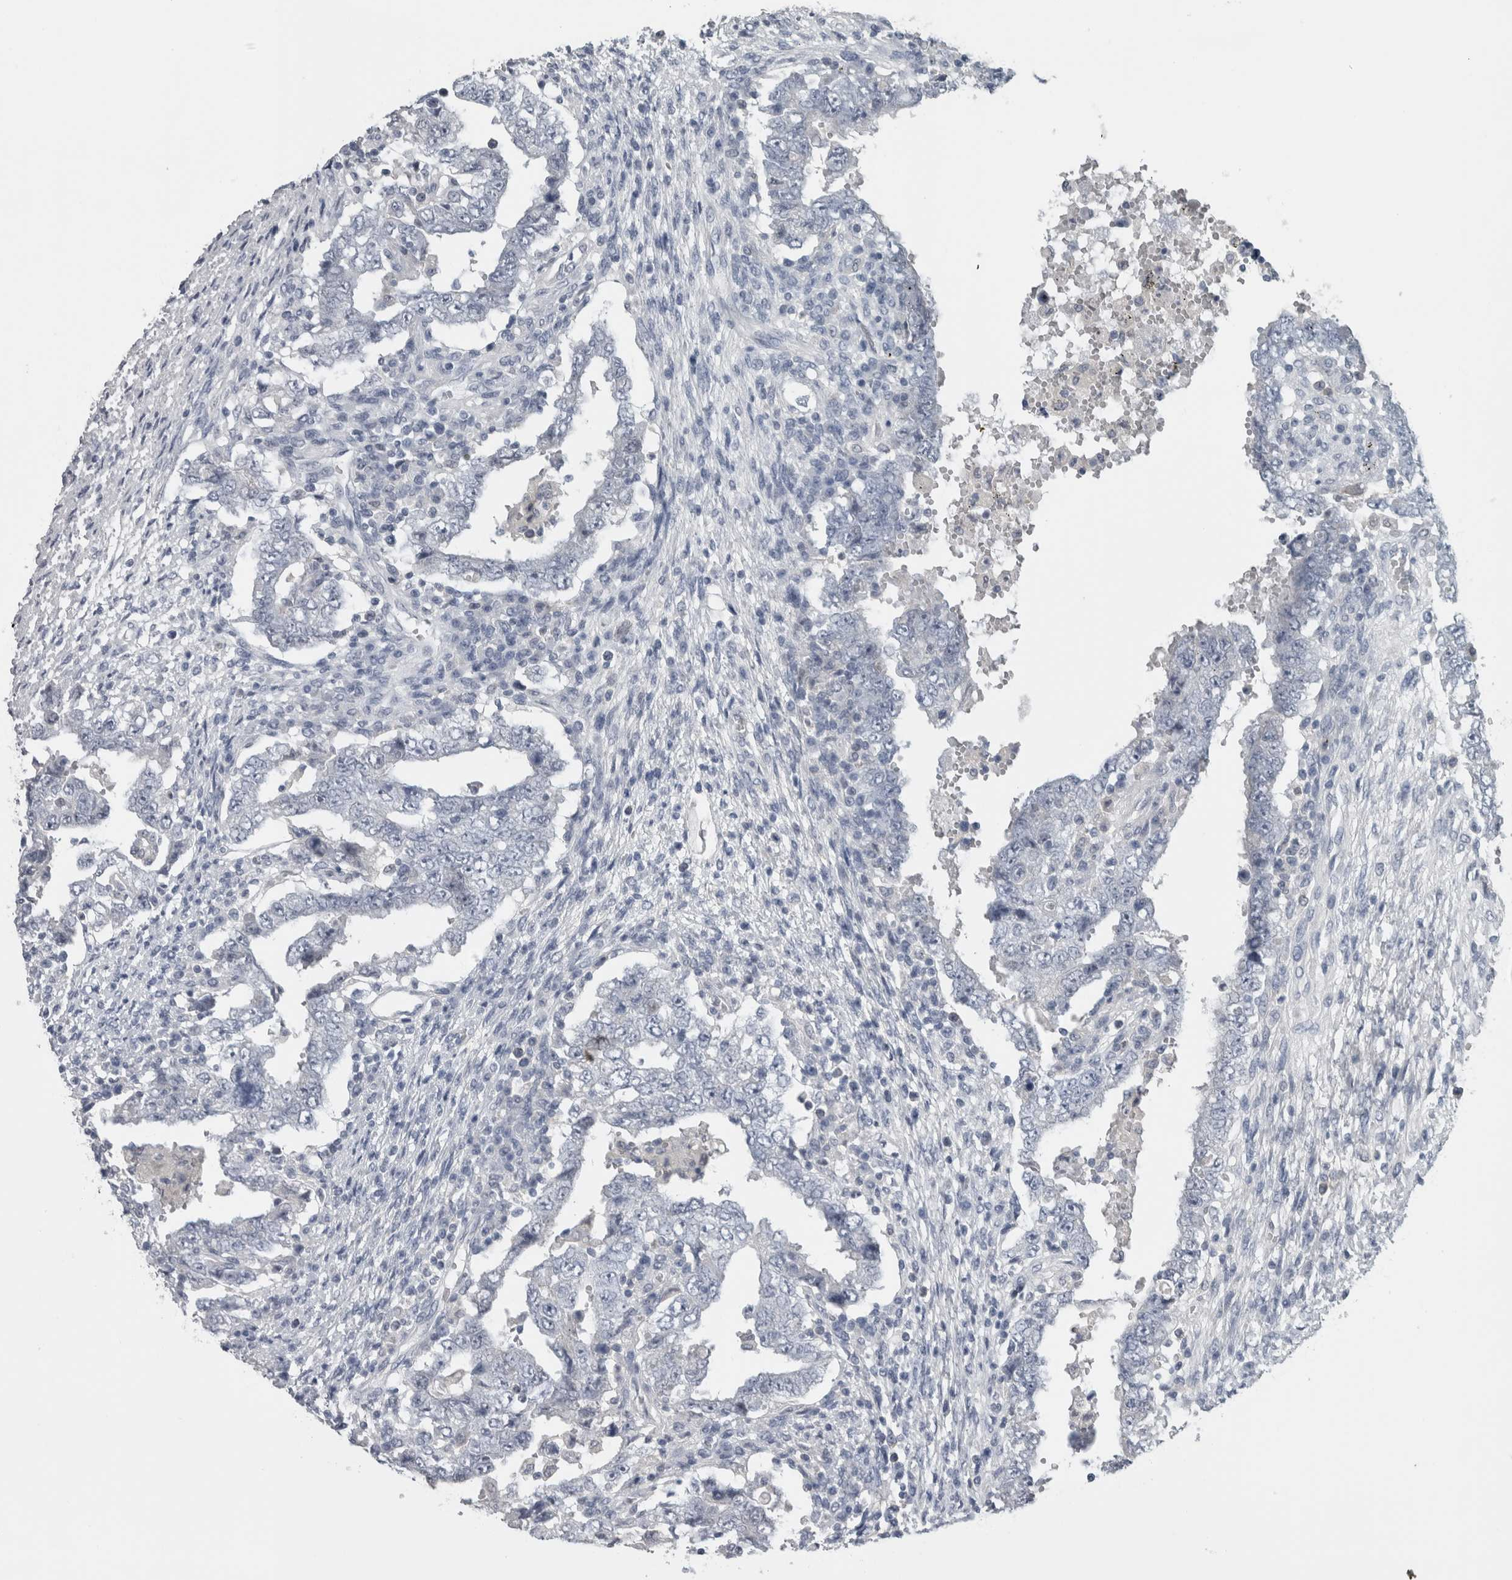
{"staining": {"intensity": "negative", "quantity": "none", "location": "none"}, "tissue": "testis cancer", "cell_type": "Tumor cells", "image_type": "cancer", "snomed": [{"axis": "morphology", "description": "Carcinoma, Embryonal, NOS"}, {"axis": "topography", "description": "Testis"}], "caption": "Immunohistochemistry (IHC) histopathology image of human testis cancer stained for a protein (brown), which displays no positivity in tumor cells. (DAB immunohistochemistry, high magnification).", "gene": "NAPRT", "patient": {"sex": "male", "age": 26}}